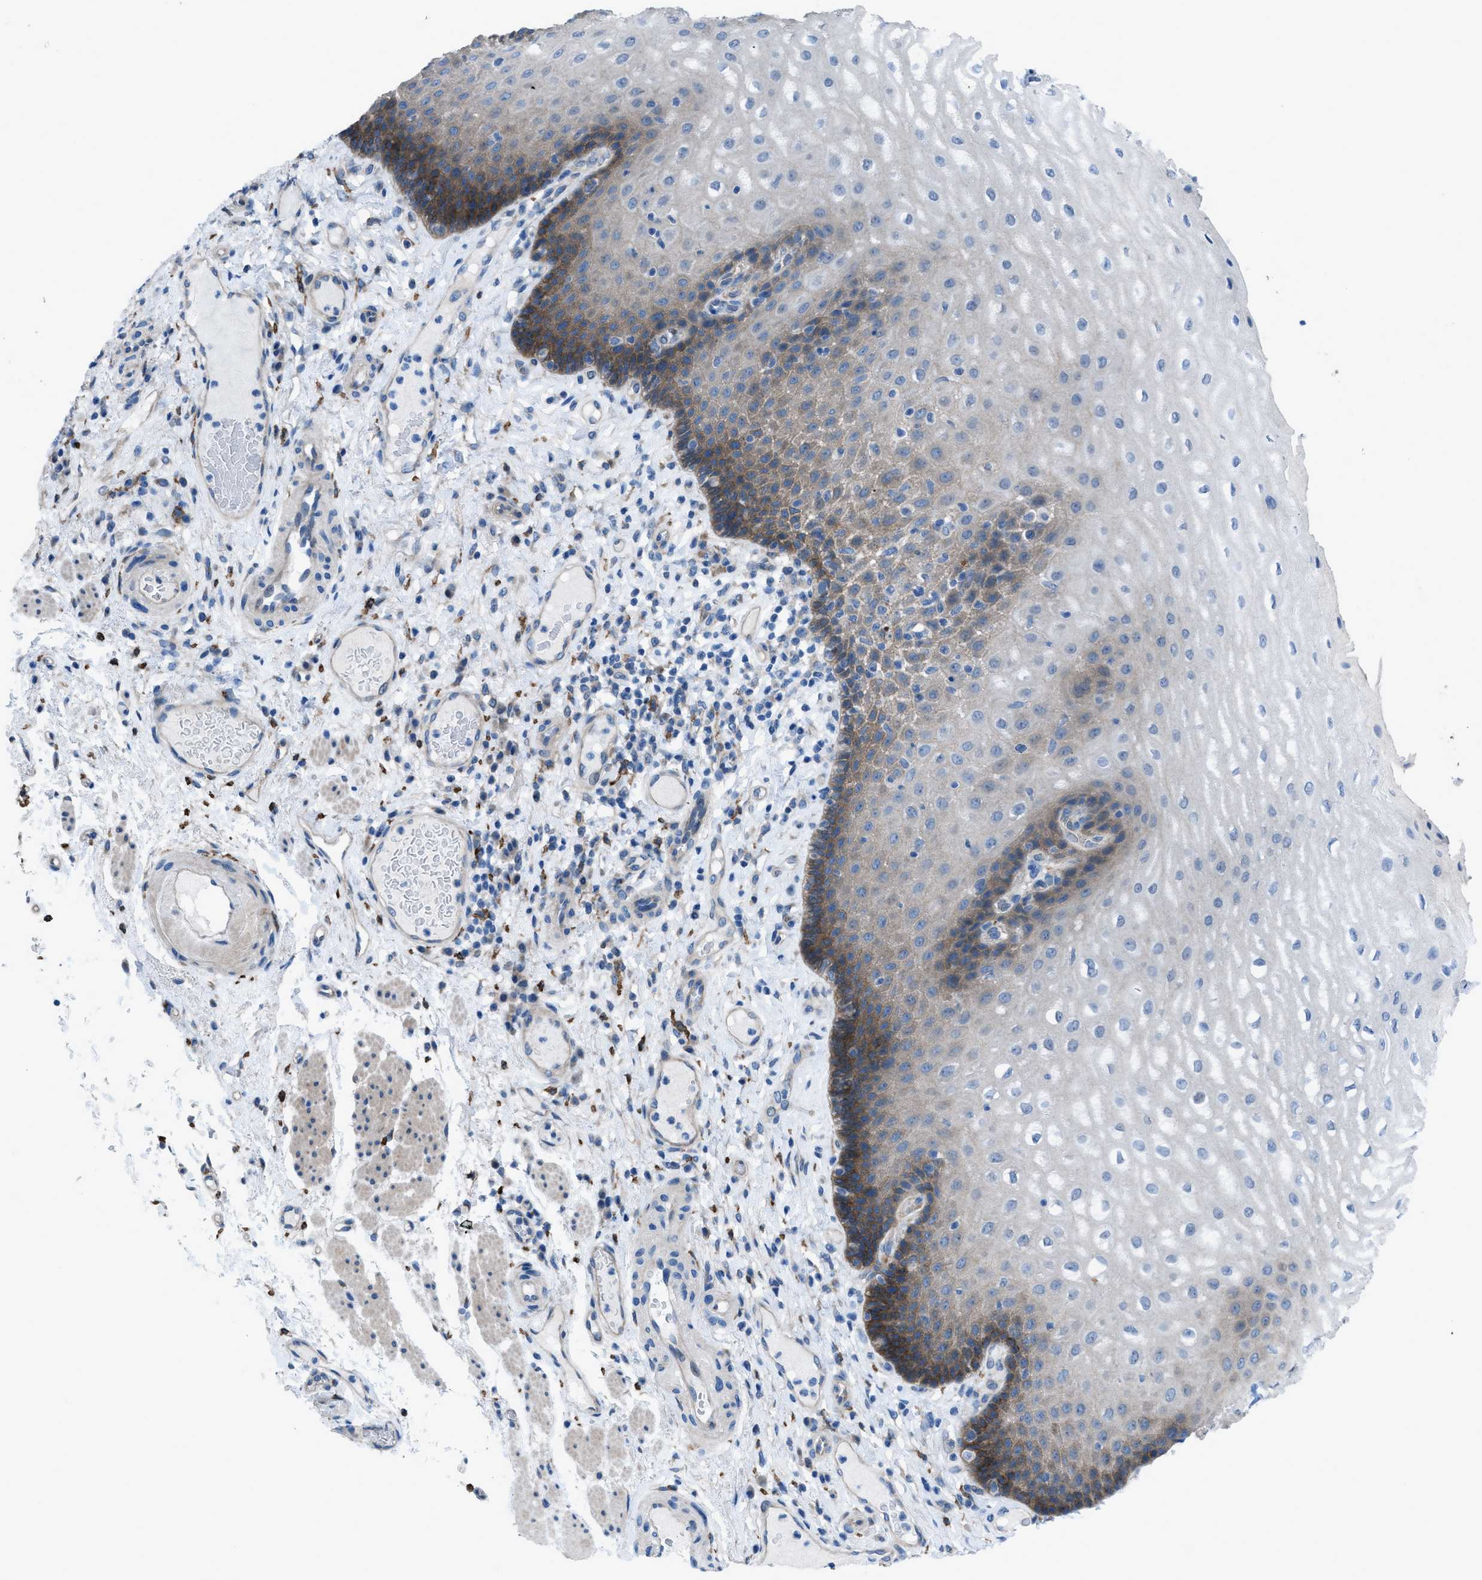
{"staining": {"intensity": "strong", "quantity": "25%-75%", "location": "cytoplasmic/membranous"}, "tissue": "esophagus", "cell_type": "Squamous epithelial cells", "image_type": "normal", "snomed": [{"axis": "morphology", "description": "Normal tissue, NOS"}, {"axis": "topography", "description": "Esophagus"}], "caption": "This histopathology image shows IHC staining of unremarkable esophagus, with high strong cytoplasmic/membranous positivity in about 25%-75% of squamous epithelial cells.", "gene": "EGFR", "patient": {"sex": "male", "age": 54}}